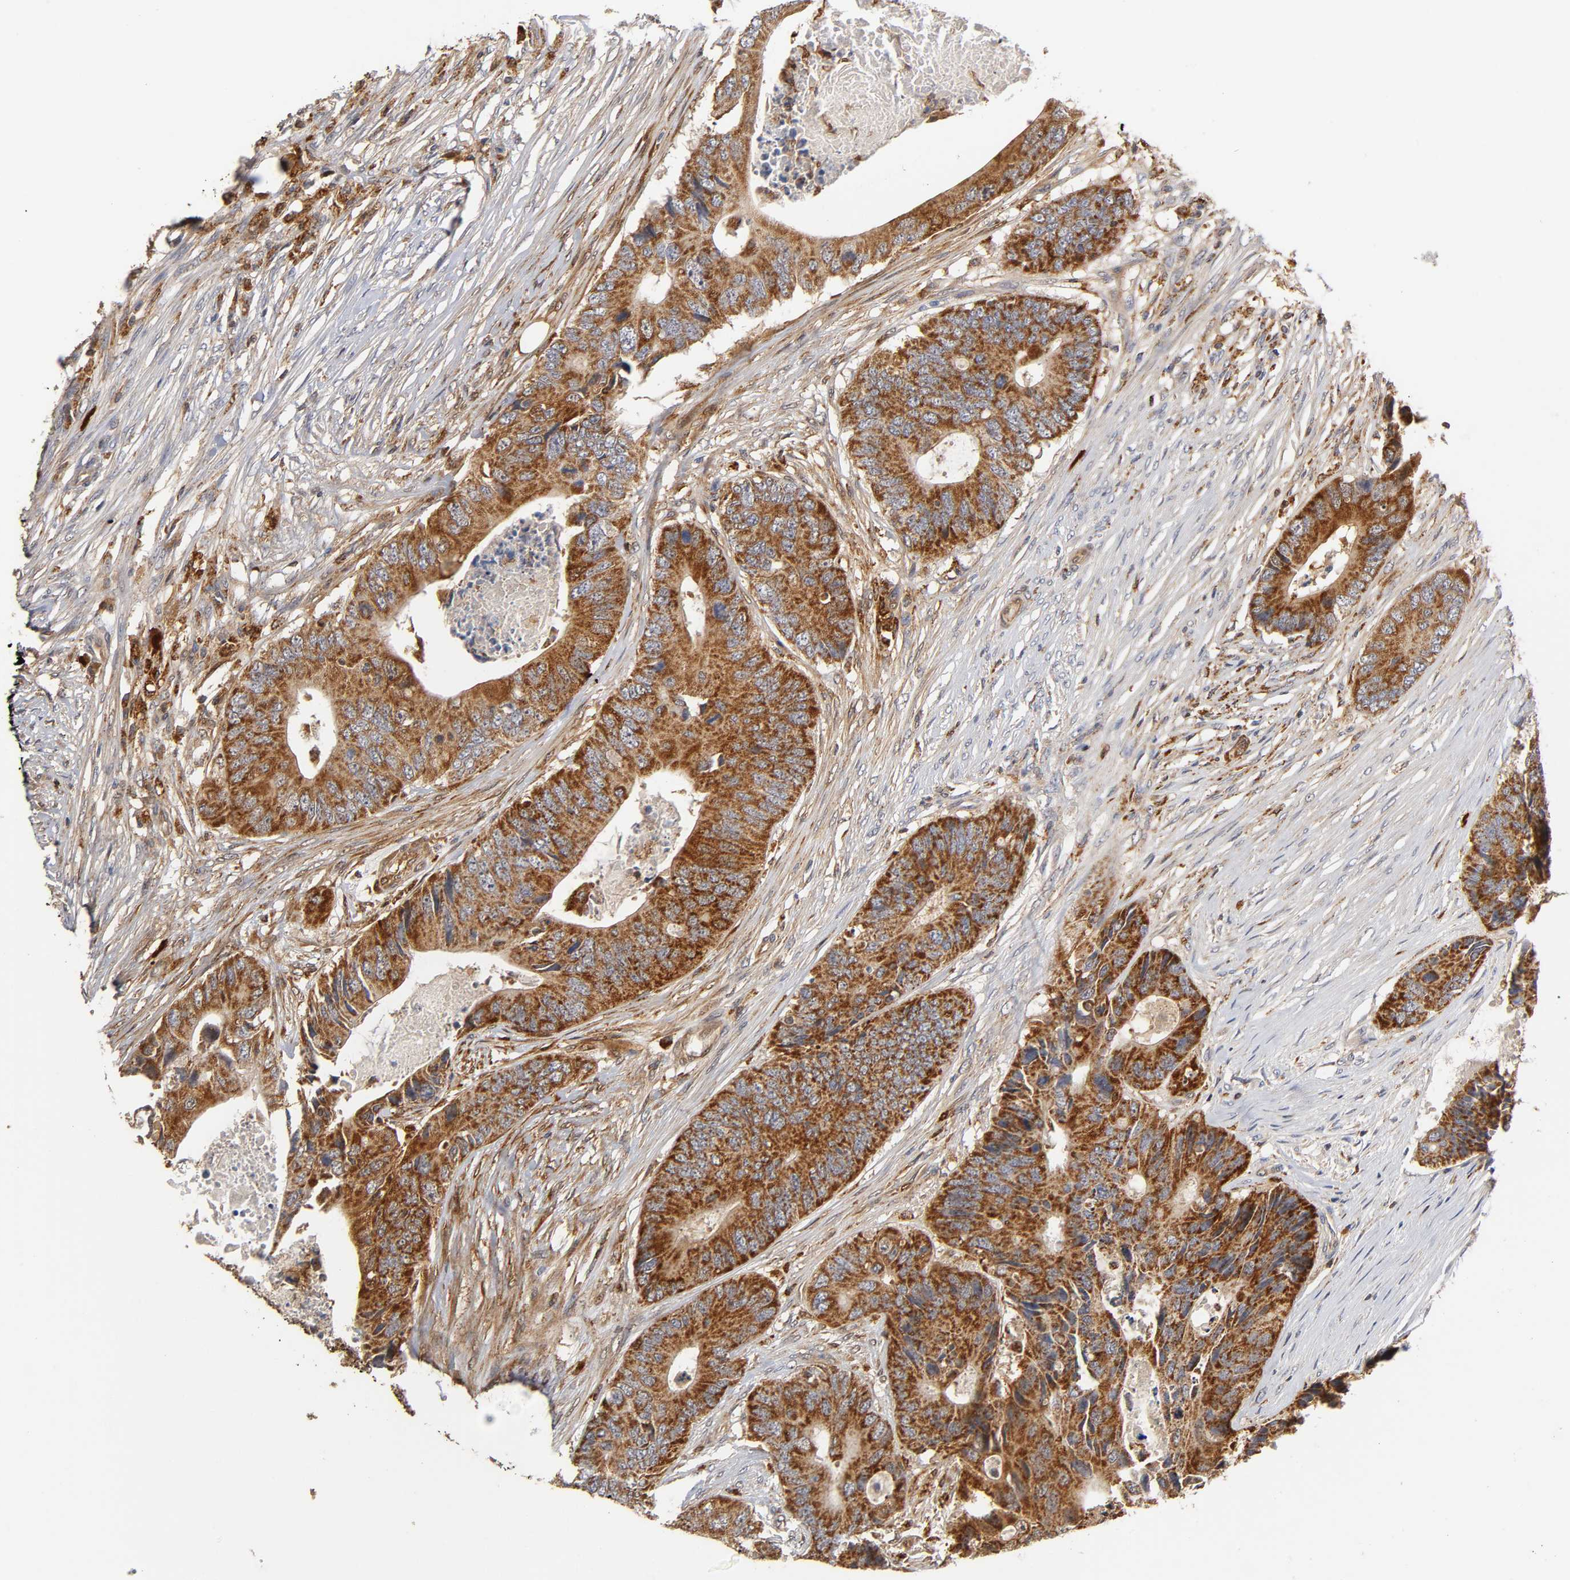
{"staining": {"intensity": "strong", "quantity": ">75%", "location": "cytoplasmic/membranous"}, "tissue": "colorectal cancer", "cell_type": "Tumor cells", "image_type": "cancer", "snomed": [{"axis": "morphology", "description": "Adenocarcinoma, NOS"}, {"axis": "topography", "description": "Colon"}], "caption": "There is high levels of strong cytoplasmic/membranous staining in tumor cells of colorectal cancer (adenocarcinoma), as demonstrated by immunohistochemical staining (brown color).", "gene": "ISG15", "patient": {"sex": "male", "age": 71}}